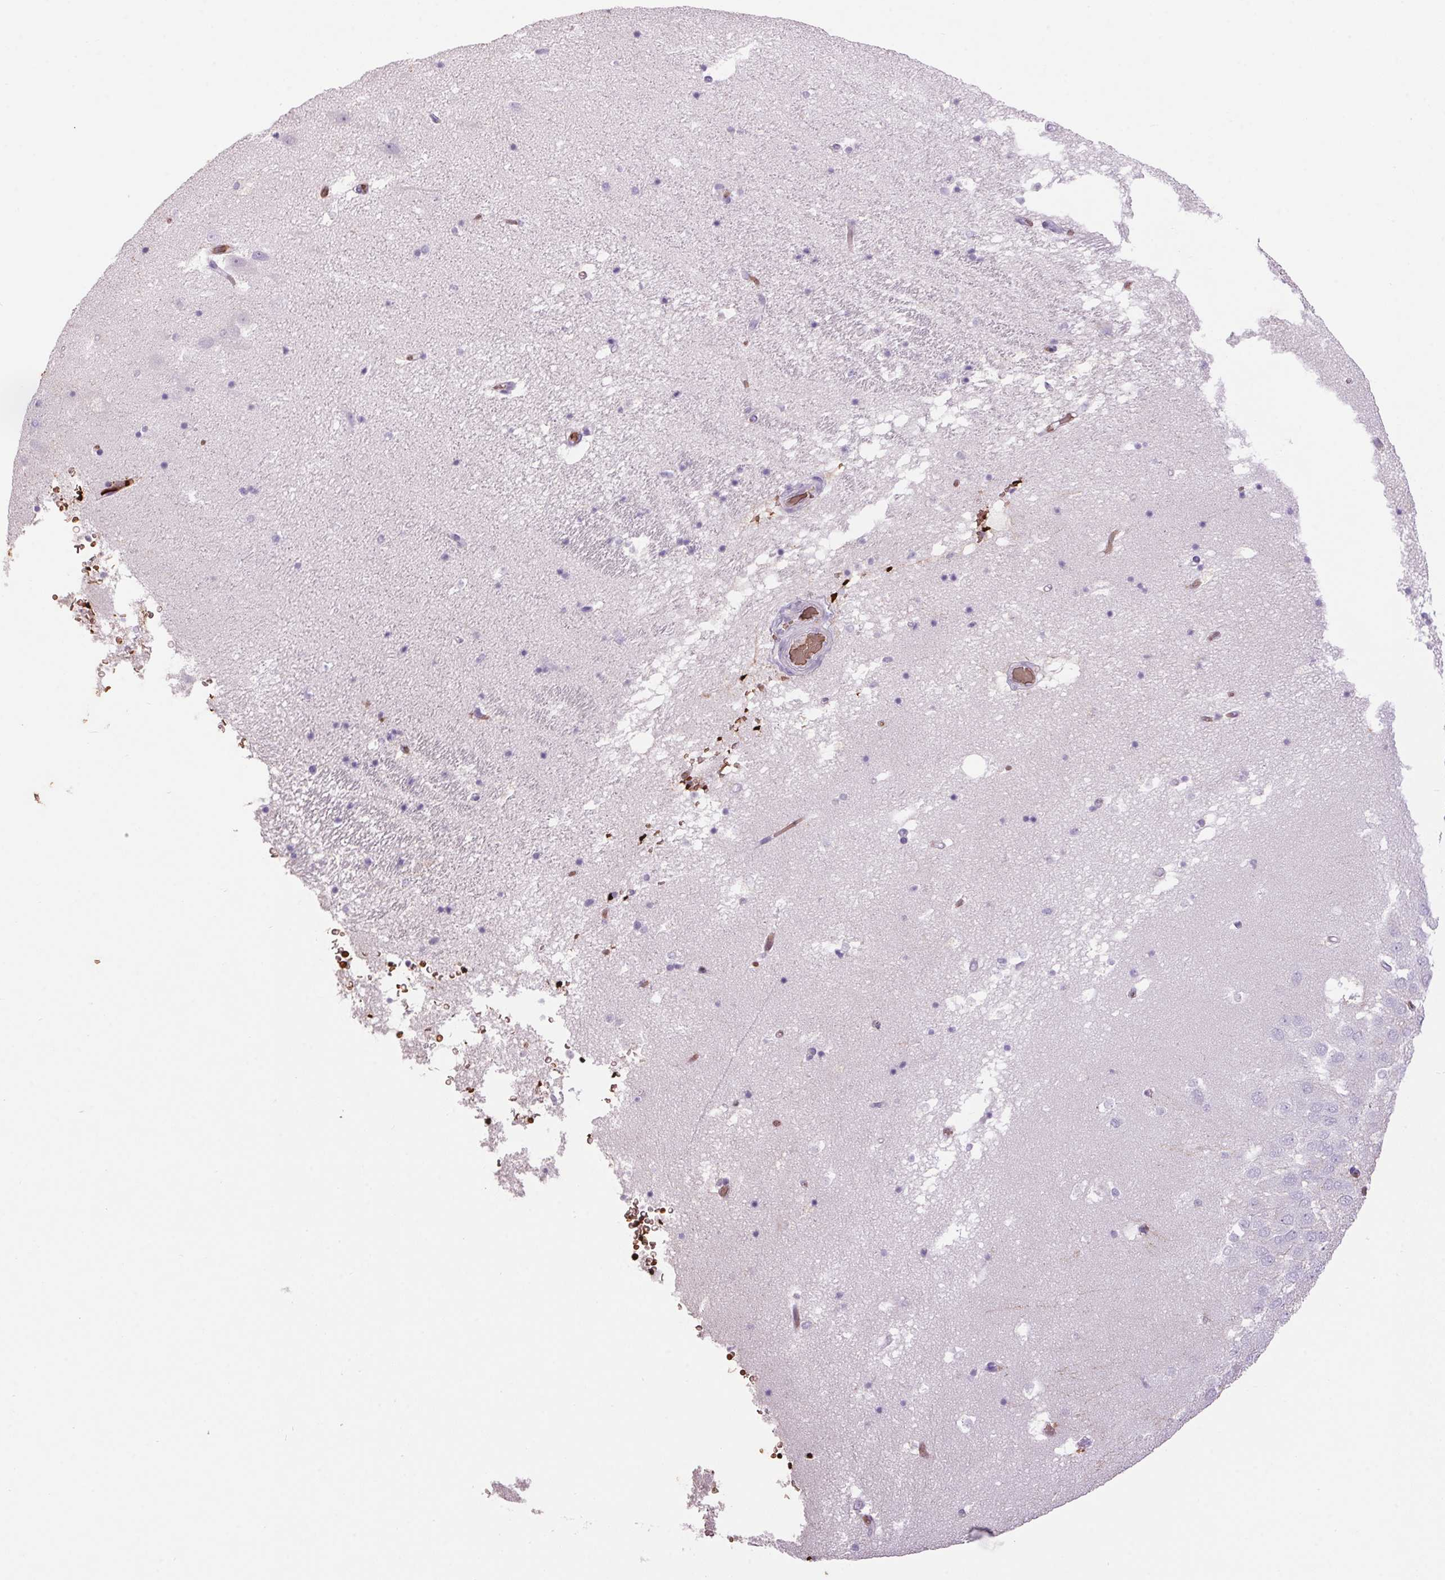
{"staining": {"intensity": "negative", "quantity": "none", "location": "none"}, "tissue": "hippocampus", "cell_type": "Glial cells", "image_type": "normal", "snomed": [{"axis": "morphology", "description": "Normal tissue, NOS"}, {"axis": "topography", "description": "Hippocampus"}], "caption": "Immunohistochemical staining of unremarkable human hippocampus exhibits no significant expression in glial cells.", "gene": "HBQ1", "patient": {"sex": "male", "age": 58}}